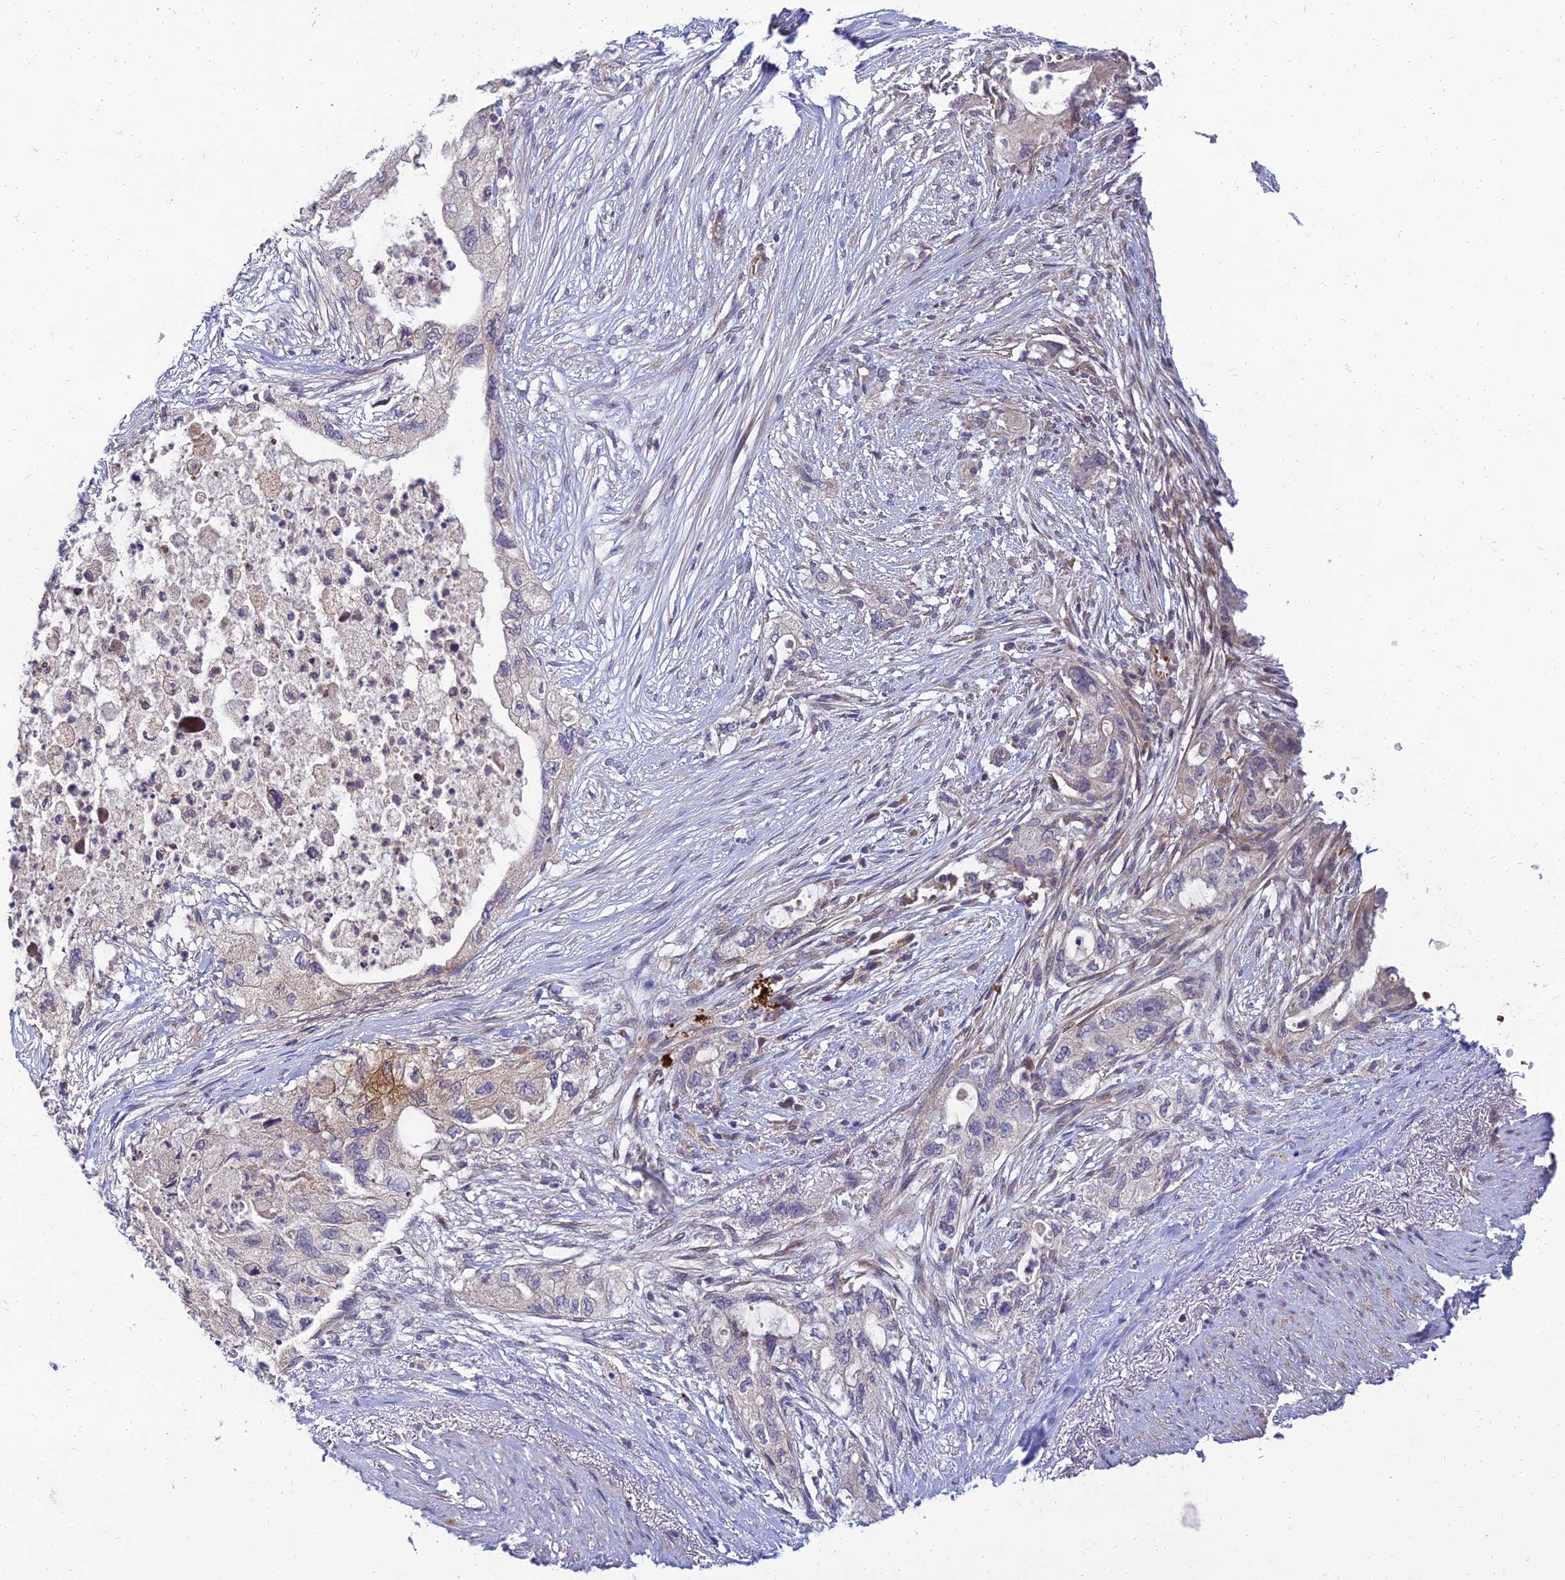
{"staining": {"intensity": "negative", "quantity": "none", "location": "none"}, "tissue": "pancreatic cancer", "cell_type": "Tumor cells", "image_type": "cancer", "snomed": [{"axis": "morphology", "description": "Adenocarcinoma, NOS"}, {"axis": "topography", "description": "Pancreas"}], "caption": "Tumor cells are negative for protein expression in human pancreatic cancer (adenocarcinoma).", "gene": "NPY", "patient": {"sex": "female", "age": 73}}